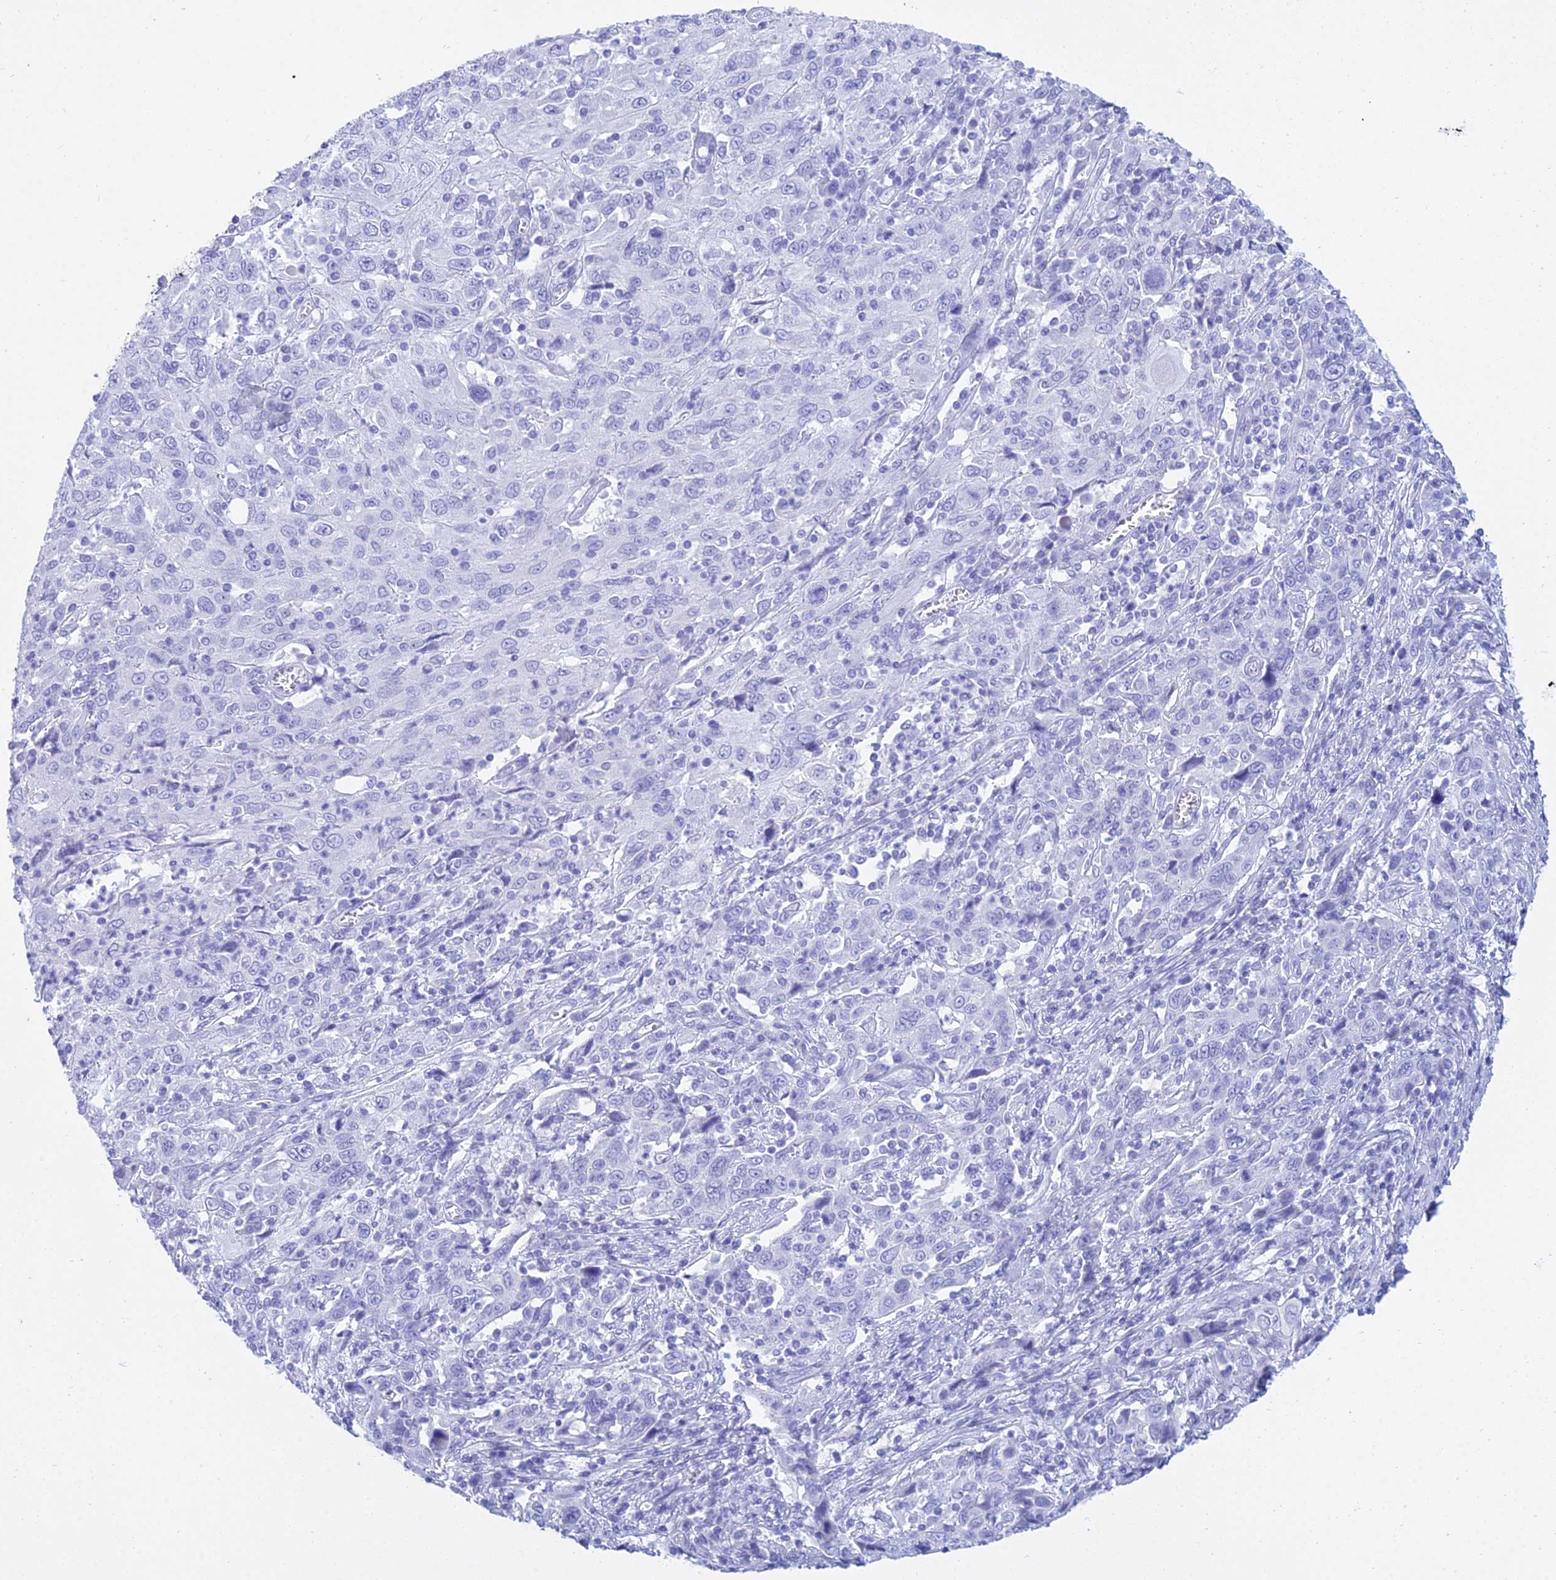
{"staining": {"intensity": "negative", "quantity": "none", "location": "none"}, "tissue": "cervical cancer", "cell_type": "Tumor cells", "image_type": "cancer", "snomed": [{"axis": "morphology", "description": "Squamous cell carcinoma, NOS"}, {"axis": "topography", "description": "Cervix"}], "caption": "Cervical squamous cell carcinoma was stained to show a protein in brown. There is no significant expression in tumor cells. (Stains: DAB (3,3'-diaminobenzidine) immunohistochemistry with hematoxylin counter stain, Microscopy: brightfield microscopy at high magnification).", "gene": "PATE4", "patient": {"sex": "female", "age": 46}}